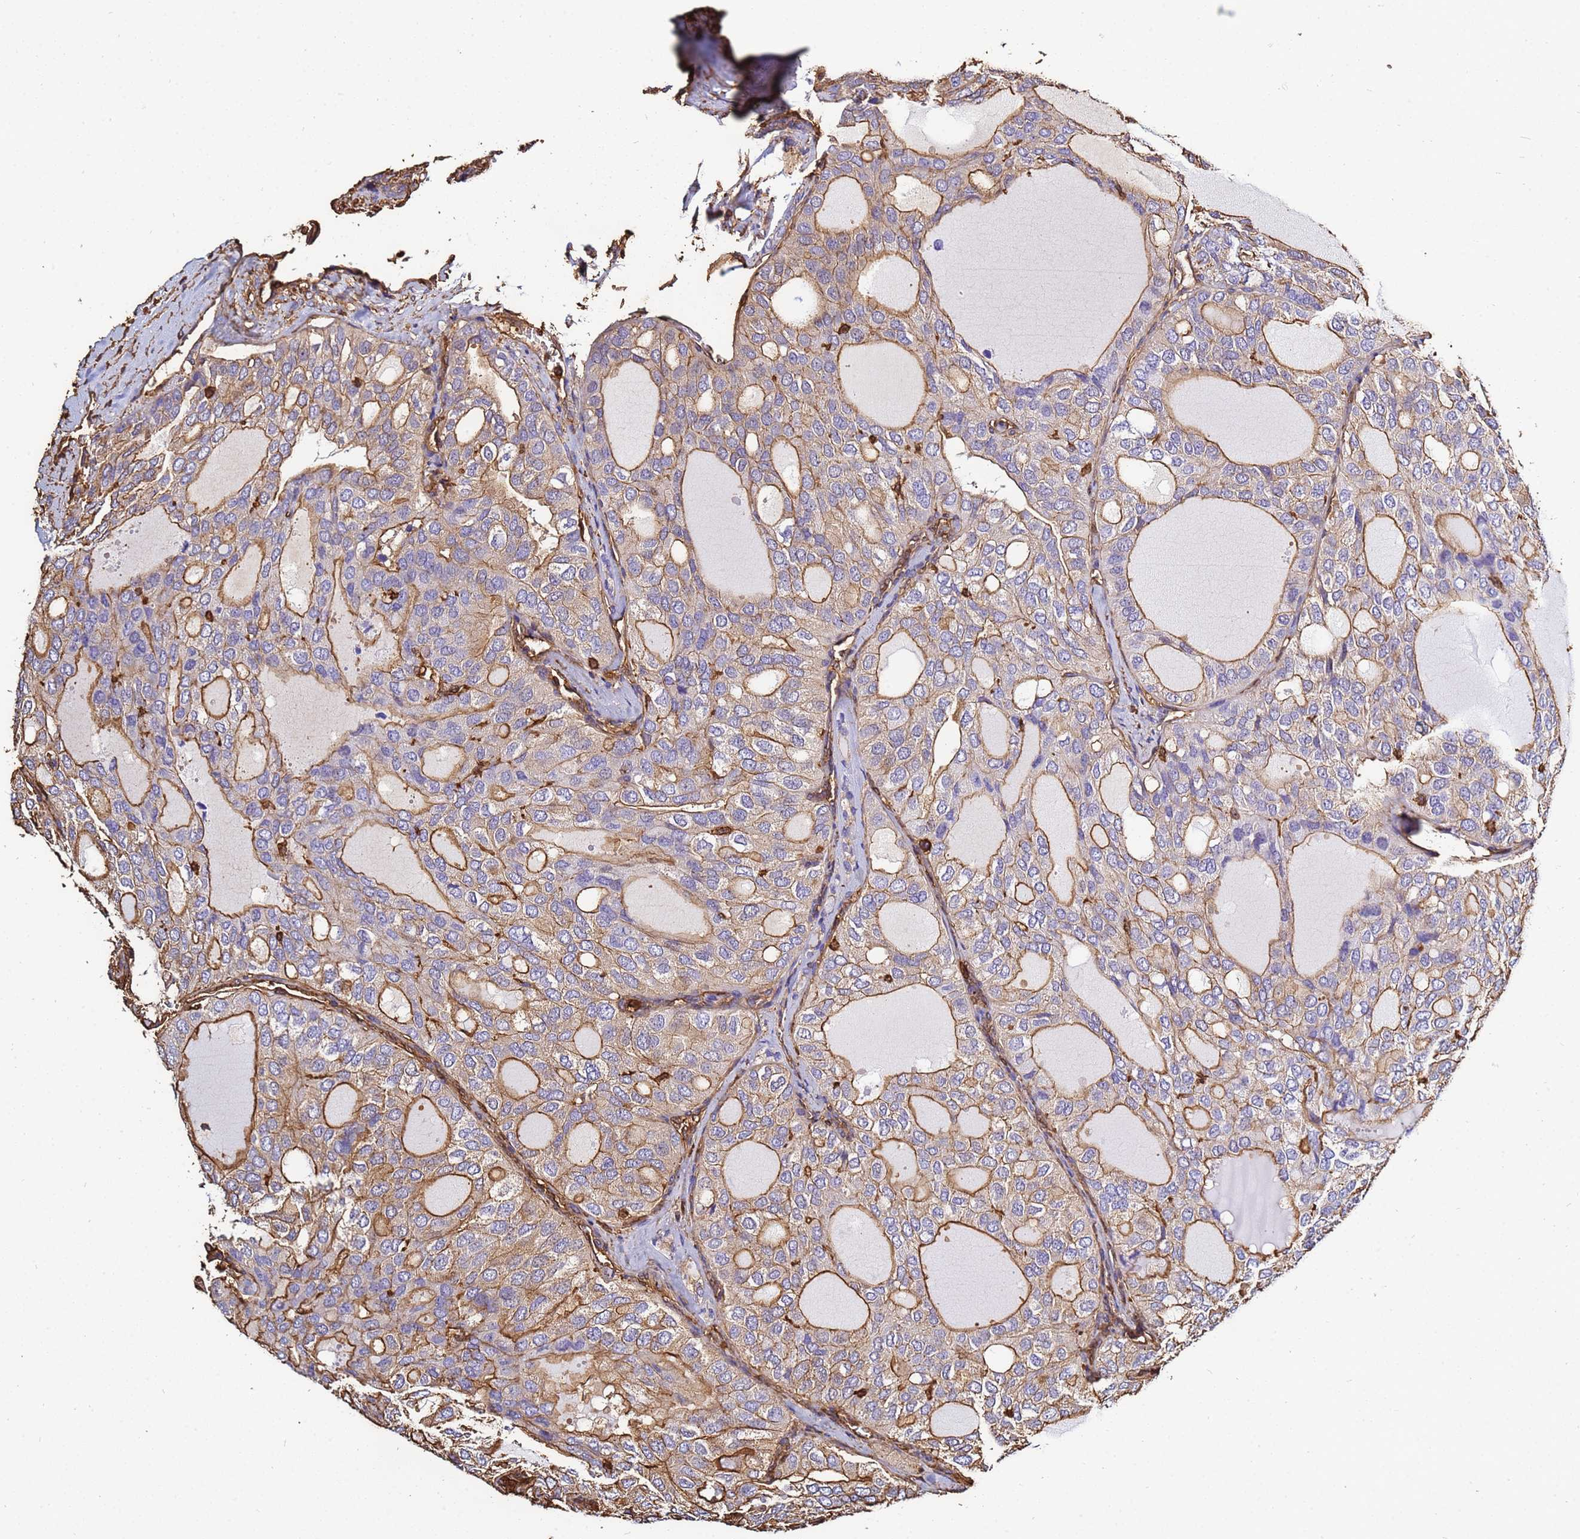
{"staining": {"intensity": "moderate", "quantity": ">75%", "location": "cytoplasmic/membranous"}, "tissue": "thyroid cancer", "cell_type": "Tumor cells", "image_type": "cancer", "snomed": [{"axis": "morphology", "description": "Follicular adenoma carcinoma, NOS"}, {"axis": "topography", "description": "Thyroid gland"}], "caption": "Immunohistochemical staining of human thyroid cancer (follicular adenoma carcinoma) shows moderate cytoplasmic/membranous protein expression in about >75% of tumor cells. The staining was performed using DAB, with brown indicating positive protein expression. Nuclei are stained blue with hematoxylin.", "gene": "ACTB", "patient": {"sex": "male", "age": 75}}